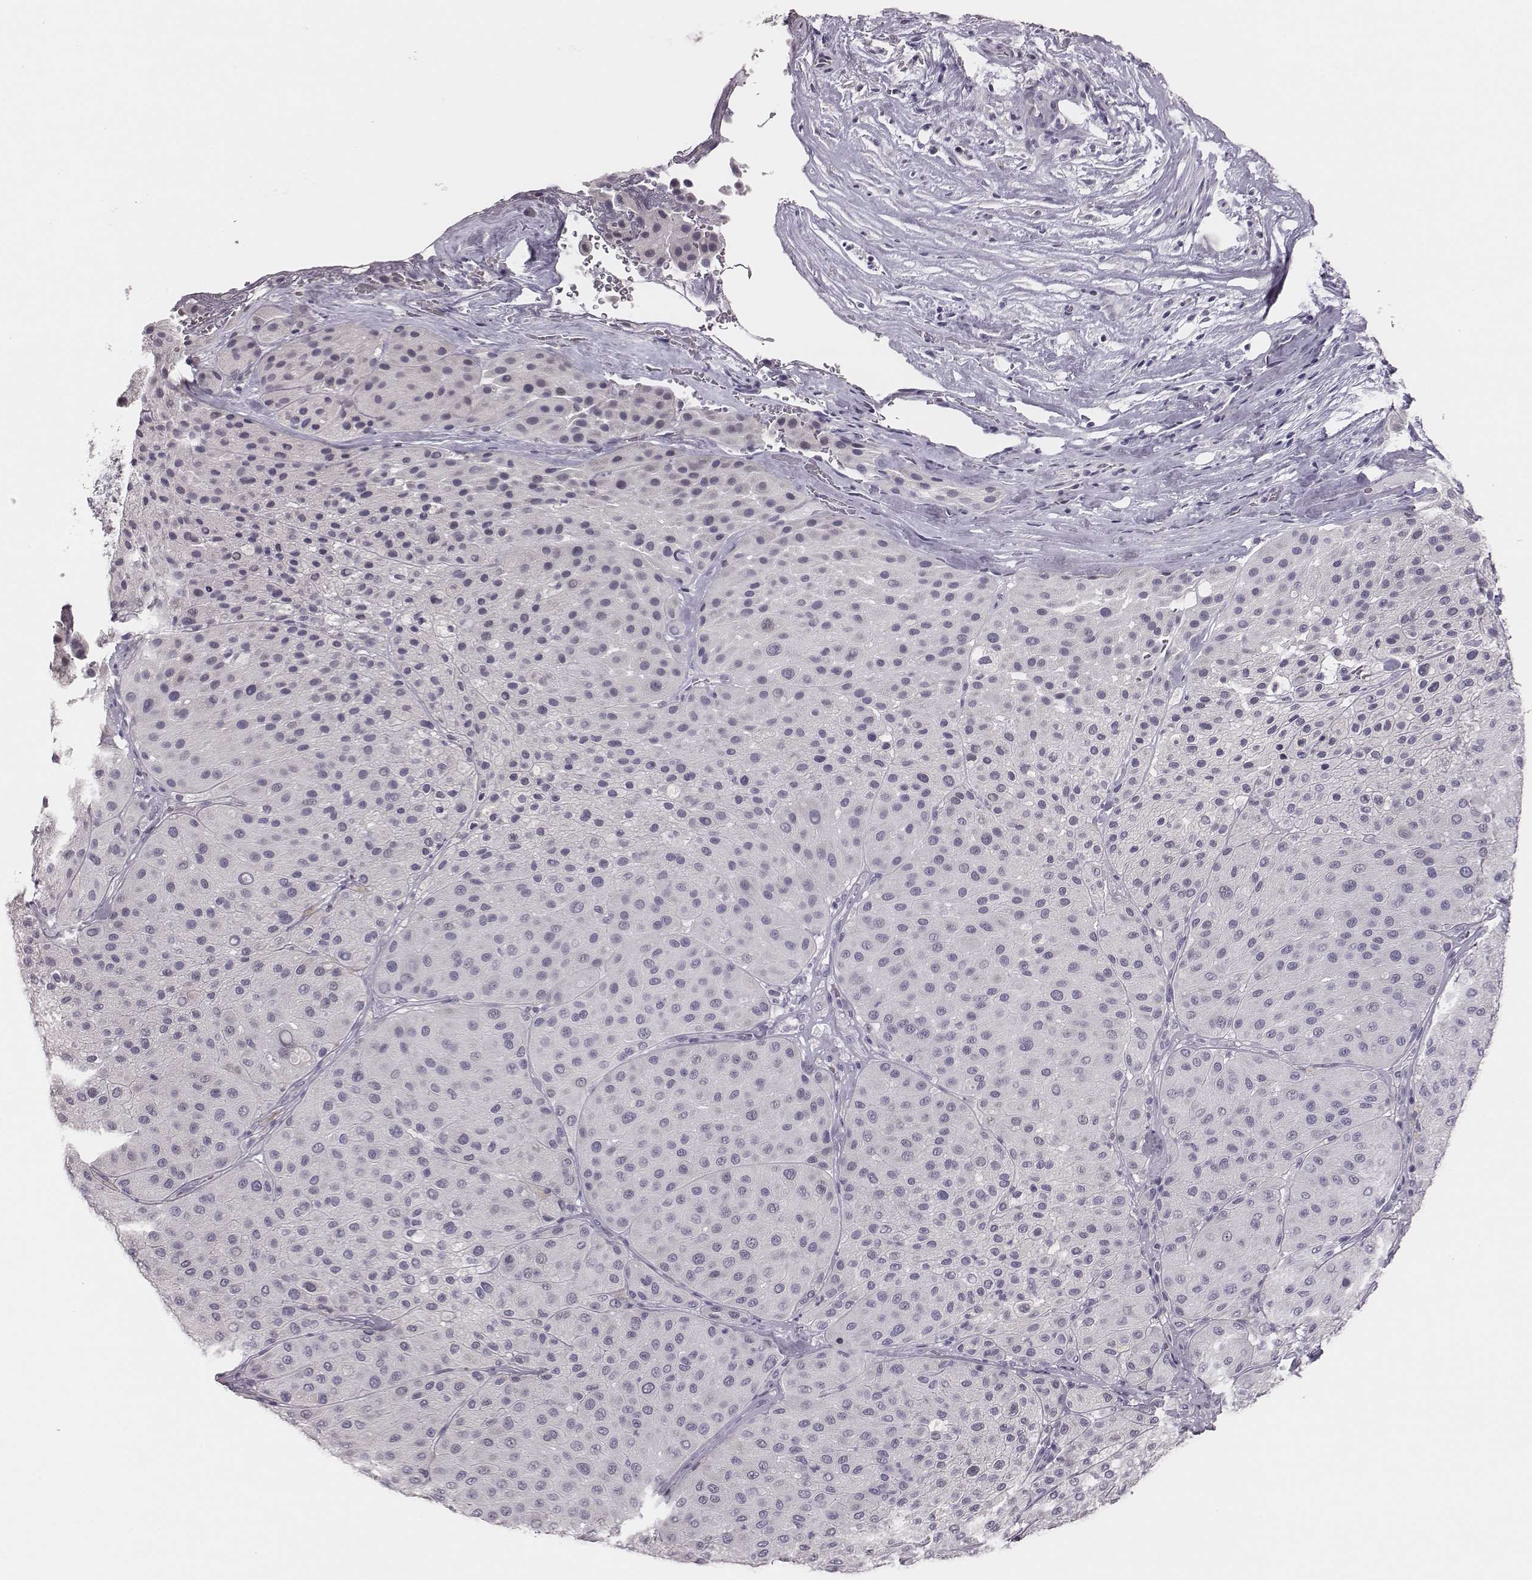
{"staining": {"intensity": "negative", "quantity": "none", "location": "none"}, "tissue": "melanoma", "cell_type": "Tumor cells", "image_type": "cancer", "snomed": [{"axis": "morphology", "description": "Malignant melanoma, Metastatic site"}, {"axis": "topography", "description": "Smooth muscle"}], "caption": "DAB (3,3'-diaminobenzidine) immunohistochemical staining of malignant melanoma (metastatic site) displays no significant staining in tumor cells. (Brightfield microscopy of DAB (3,3'-diaminobenzidine) IHC at high magnification).", "gene": "ADGRF4", "patient": {"sex": "male", "age": 41}}